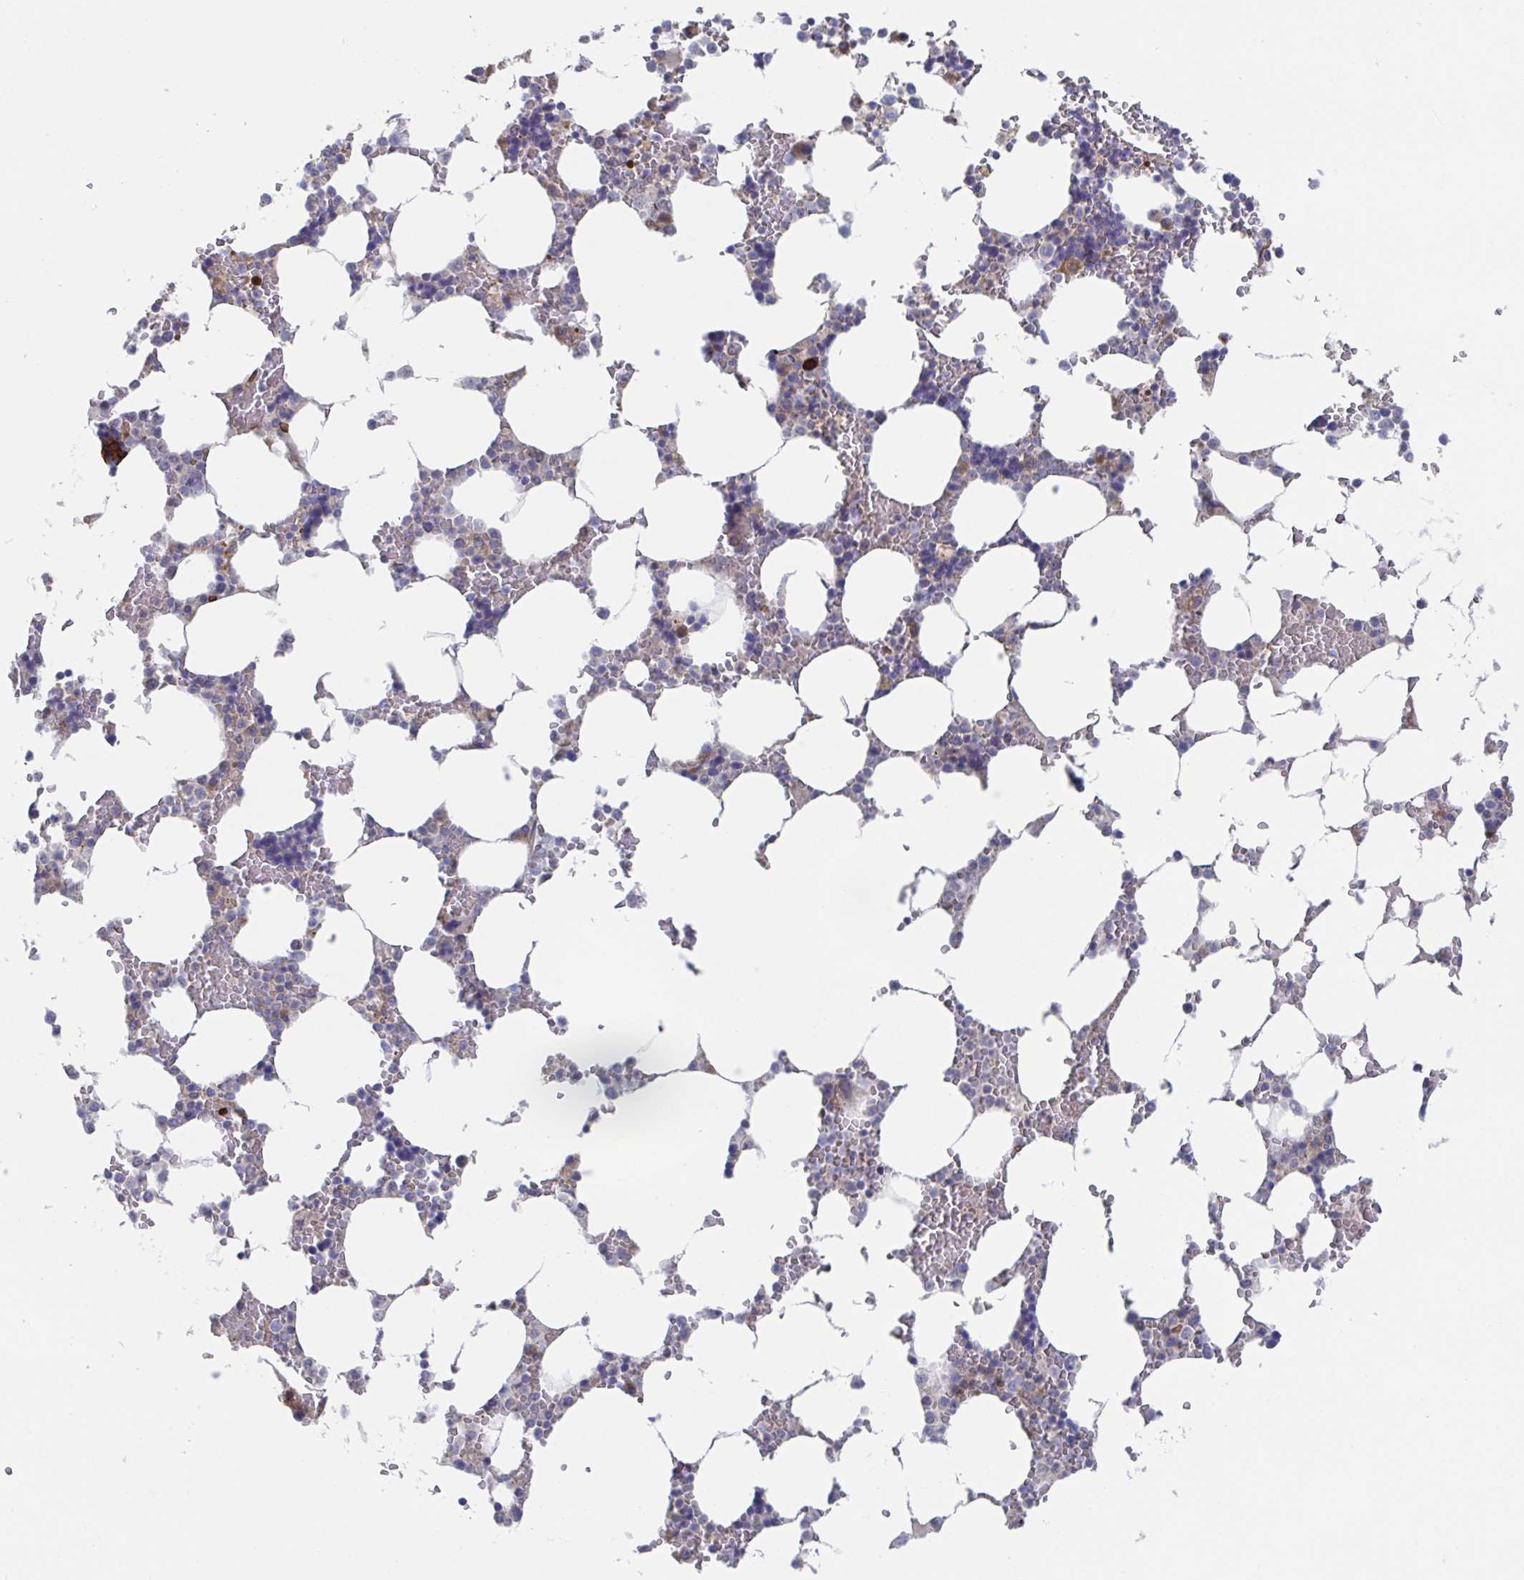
{"staining": {"intensity": "moderate", "quantity": "<25%", "location": "cytoplasmic/membranous"}, "tissue": "bone marrow", "cell_type": "Hematopoietic cells", "image_type": "normal", "snomed": [{"axis": "morphology", "description": "Normal tissue, NOS"}, {"axis": "topography", "description": "Bone marrow"}], "caption": "Immunohistochemistry (IHC) of normal bone marrow displays low levels of moderate cytoplasmic/membranous positivity in approximately <25% of hematopoietic cells.", "gene": "FJX1", "patient": {"sex": "male", "age": 64}}